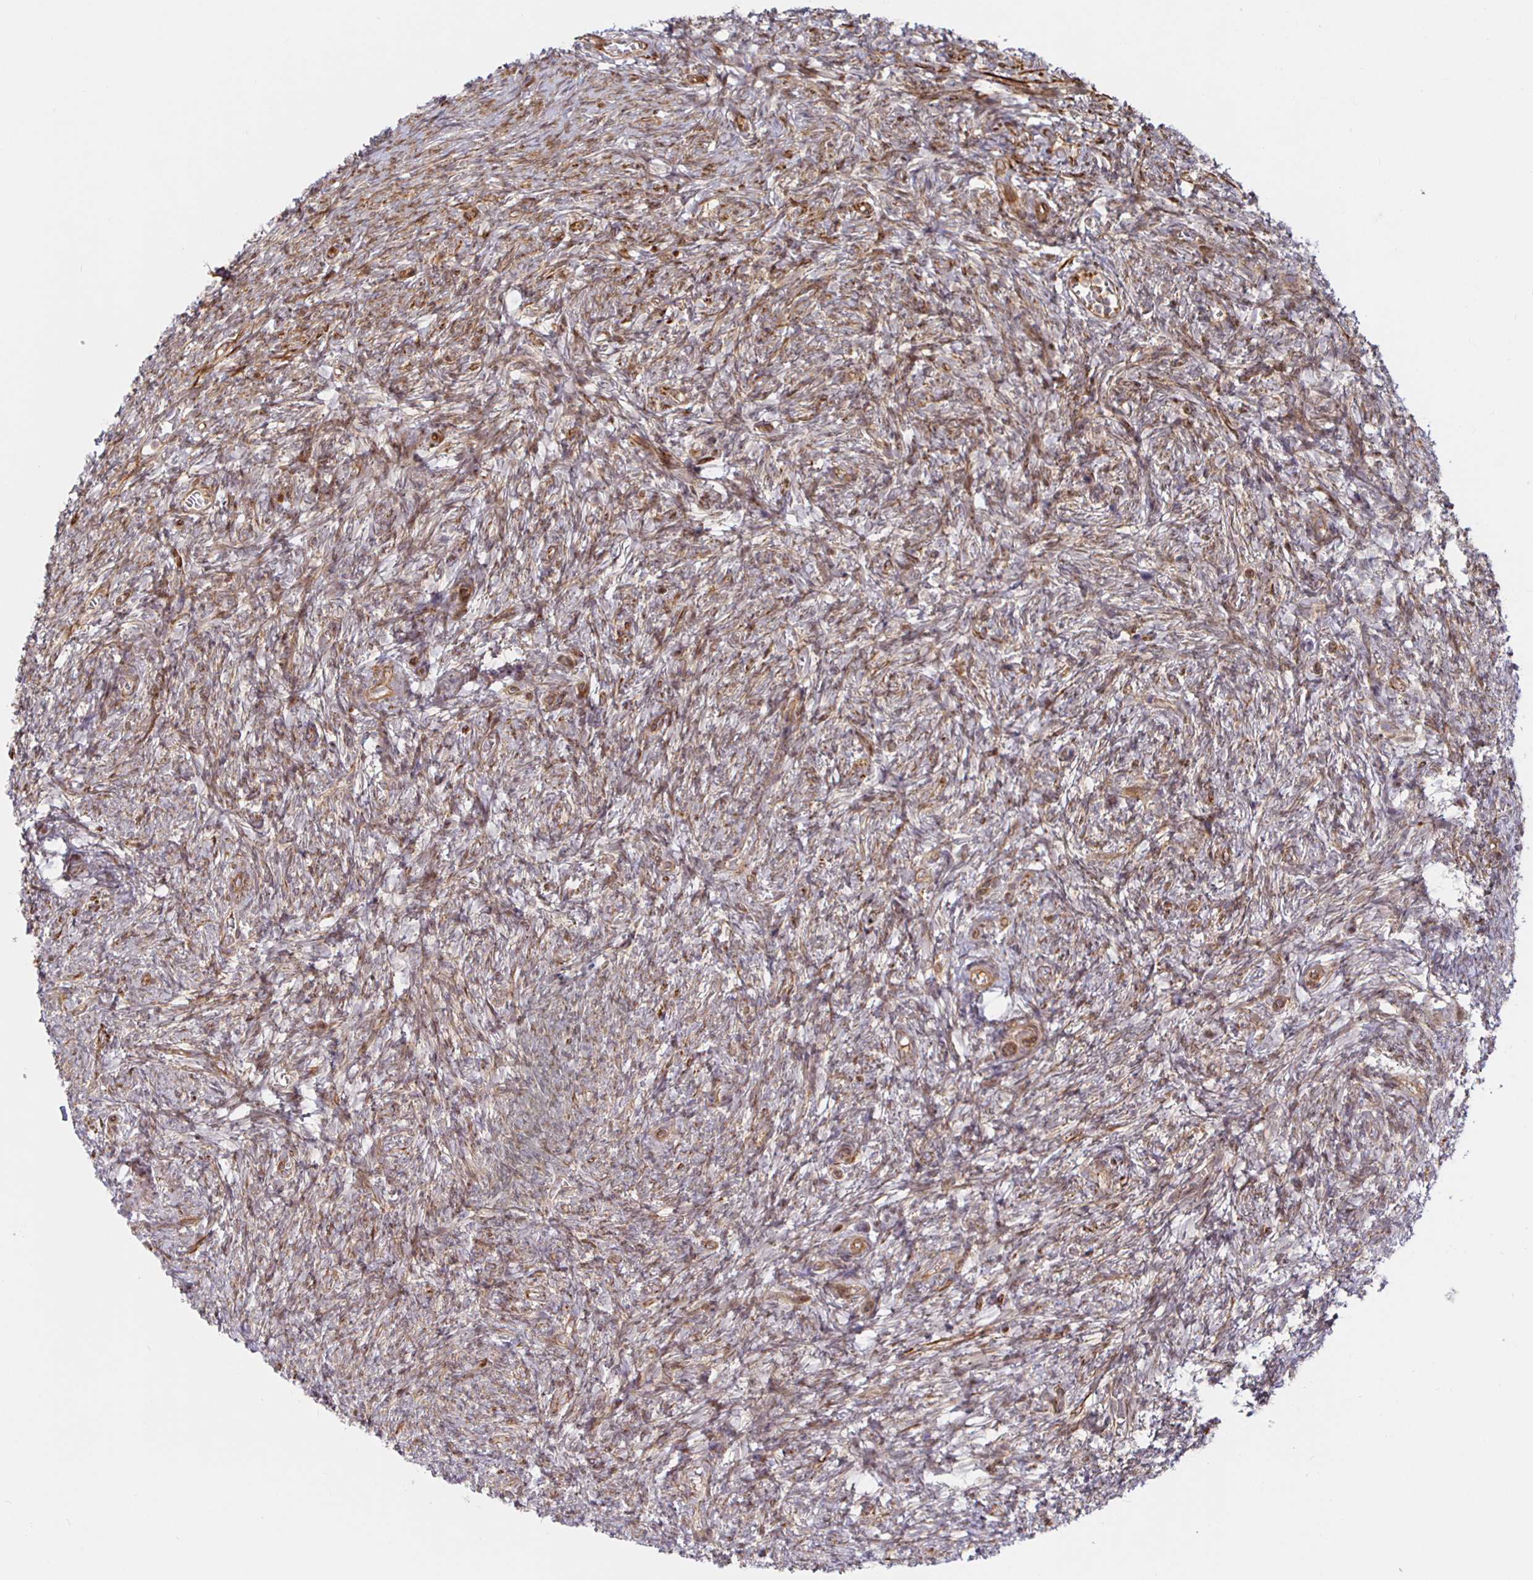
{"staining": {"intensity": "moderate", "quantity": ">75%", "location": "cytoplasmic/membranous"}, "tissue": "ovary", "cell_type": "Ovarian stroma cells", "image_type": "normal", "snomed": [{"axis": "morphology", "description": "Normal tissue, NOS"}, {"axis": "topography", "description": "Ovary"}], "caption": "High-magnification brightfield microscopy of benign ovary stained with DAB (brown) and counterstained with hematoxylin (blue). ovarian stroma cells exhibit moderate cytoplasmic/membranous staining is present in about>75% of cells.", "gene": "STRAP", "patient": {"sex": "female", "age": 39}}